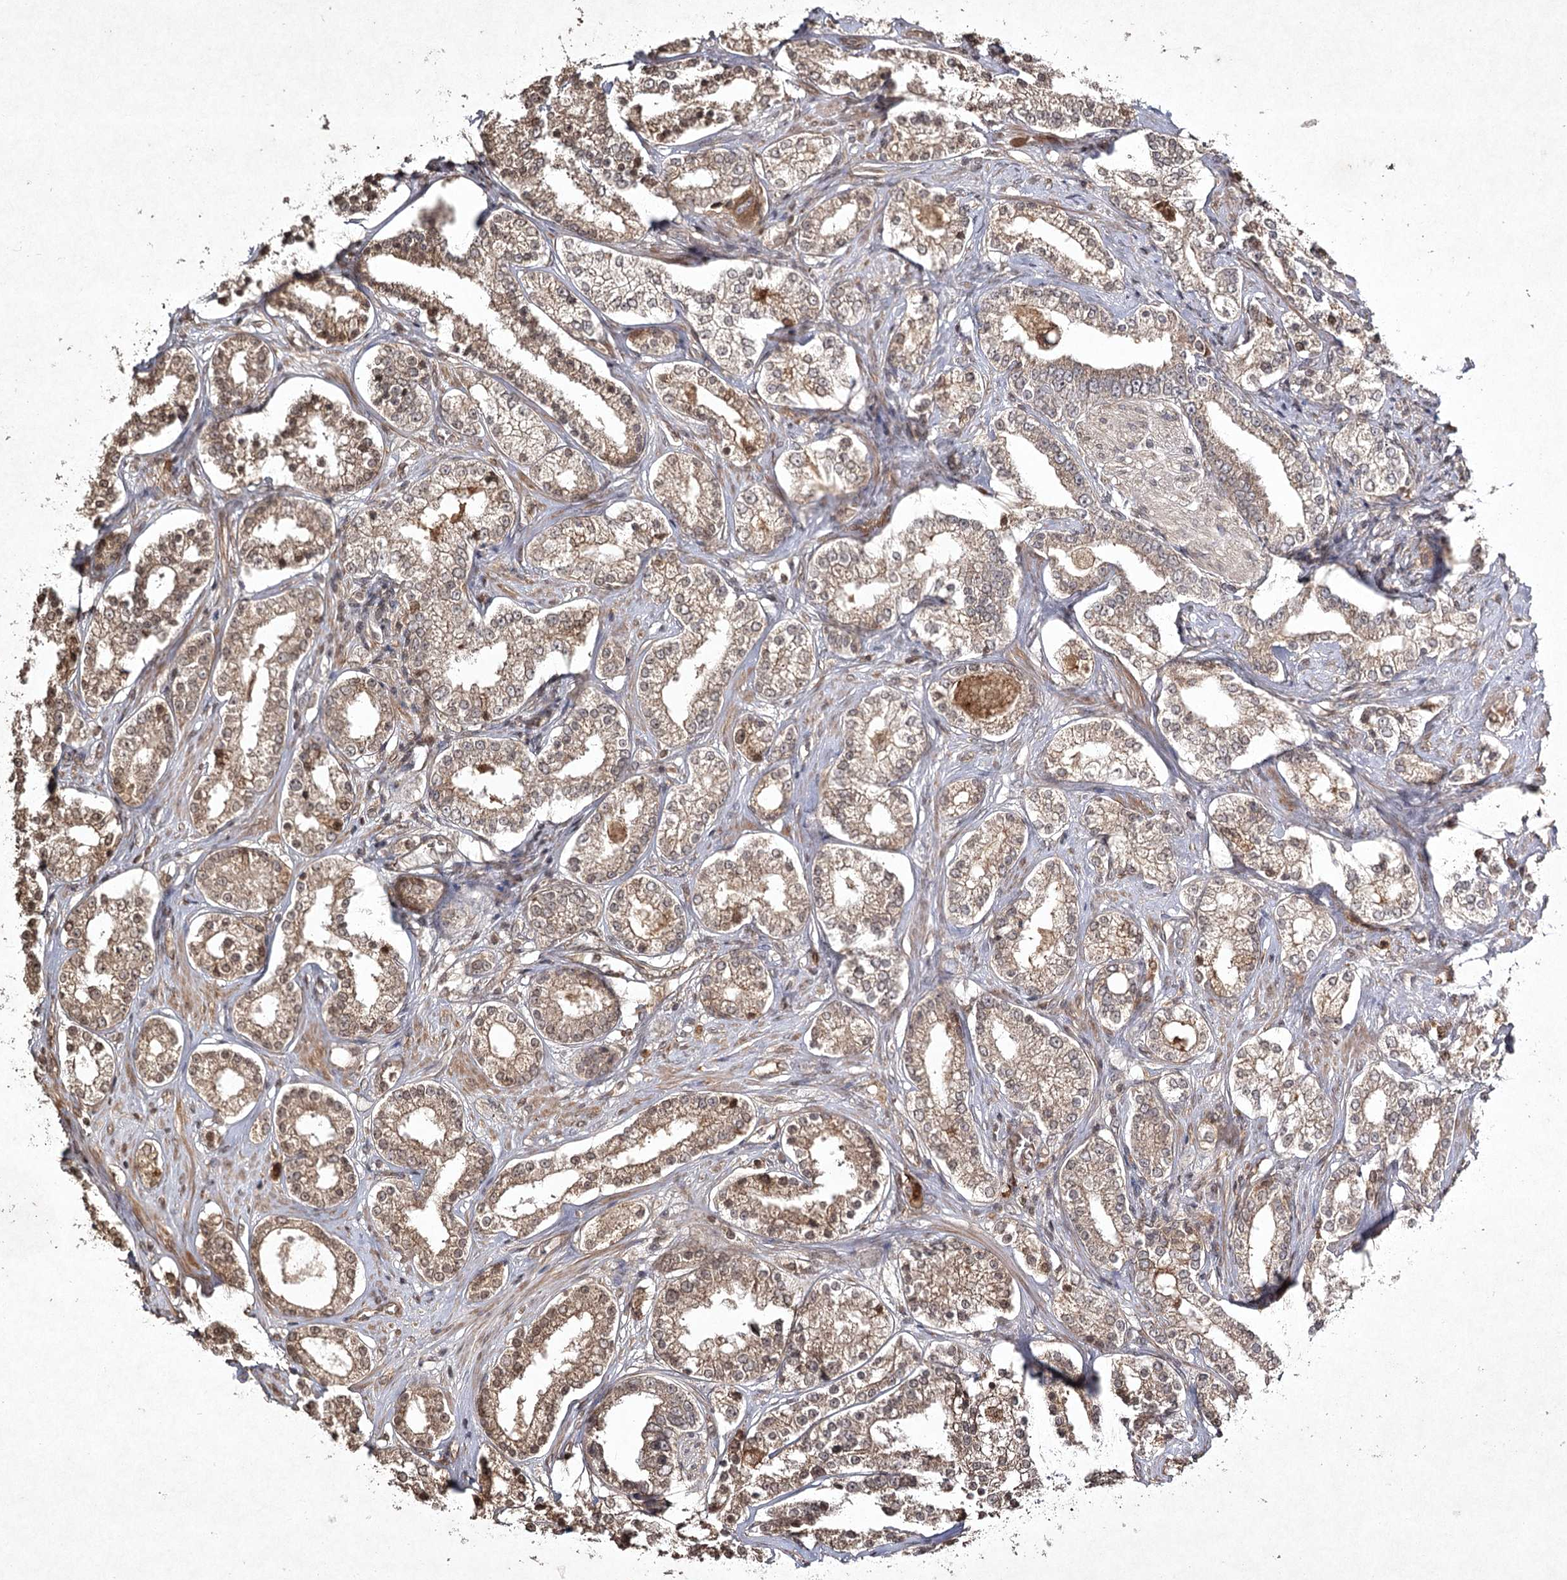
{"staining": {"intensity": "weak", "quantity": ">75%", "location": "cytoplasmic/membranous"}, "tissue": "prostate cancer", "cell_type": "Tumor cells", "image_type": "cancer", "snomed": [{"axis": "morphology", "description": "Normal tissue, NOS"}, {"axis": "morphology", "description": "Adenocarcinoma, High grade"}, {"axis": "topography", "description": "Prostate"}], "caption": "High-magnification brightfield microscopy of prostate cancer stained with DAB (3,3'-diaminobenzidine) (brown) and counterstained with hematoxylin (blue). tumor cells exhibit weak cytoplasmic/membranous expression is present in about>75% of cells. The staining was performed using DAB, with brown indicating positive protein expression. Nuclei are stained blue with hematoxylin.", "gene": "CYP2B6", "patient": {"sex": "male", "age": 83}}